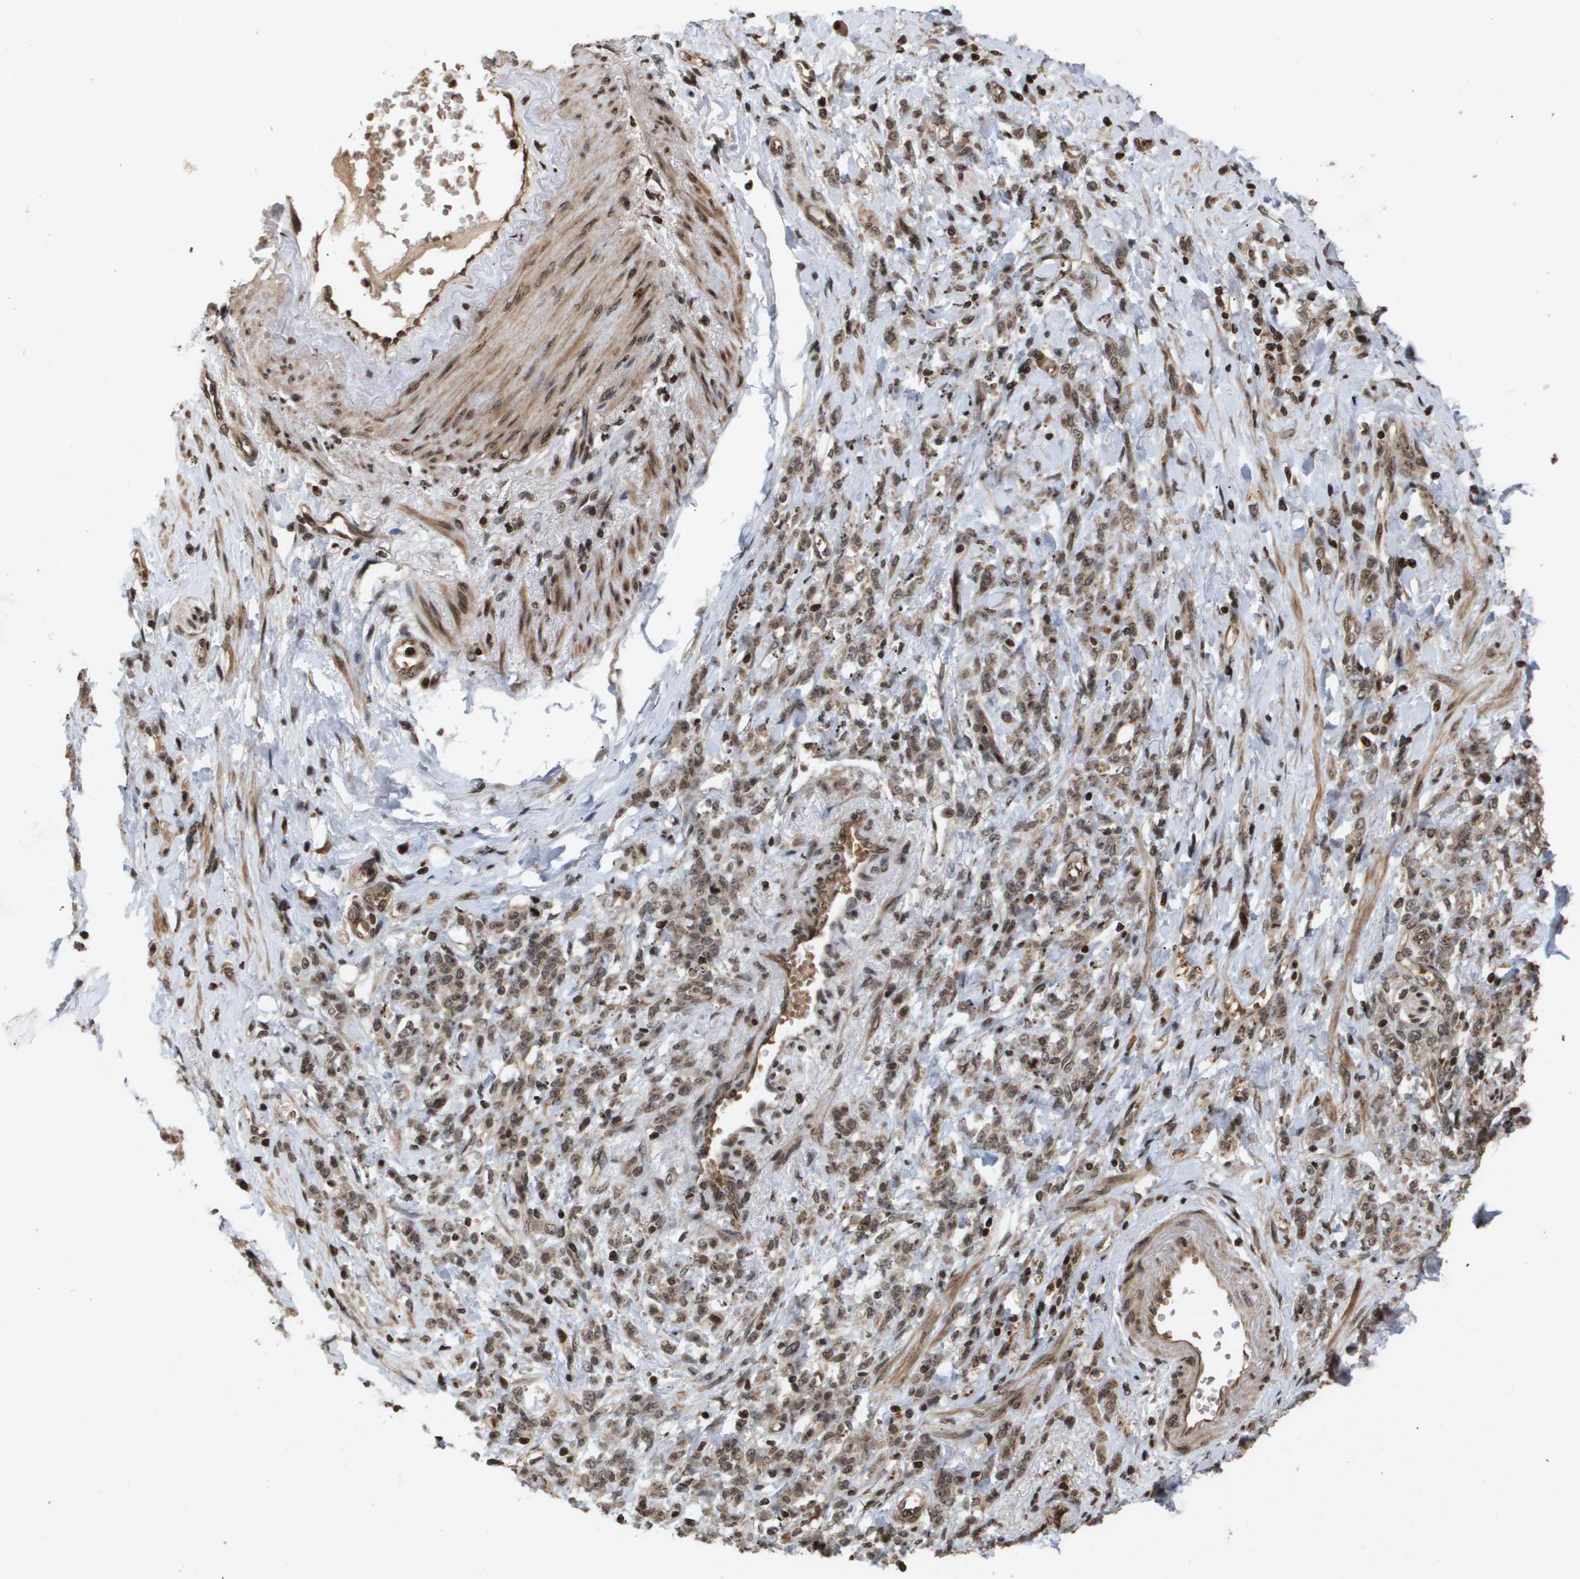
{"staining": {"intensity": "moderate", "quantity": ">75%", "location": "cytoplasmic/membranous"}, "tissue": "stomach cancer", "cell_type": "Tumor cells", "image_type": "cancer", "snomed": [{"axis": "morphology", "description": "Adenocarcinoma, NOS"}, {"axis": "topography", "description": "Stomach"}], "caption": "This histopathology image displays immunohistochemistry staining of human adenocarcinoma (stomach), with medium moderate cytoplasmic/membranous expression in approximately >75% of tumor cells.", "gene": "HSPA6", "patient": {"sex": "male", "age": 82}}